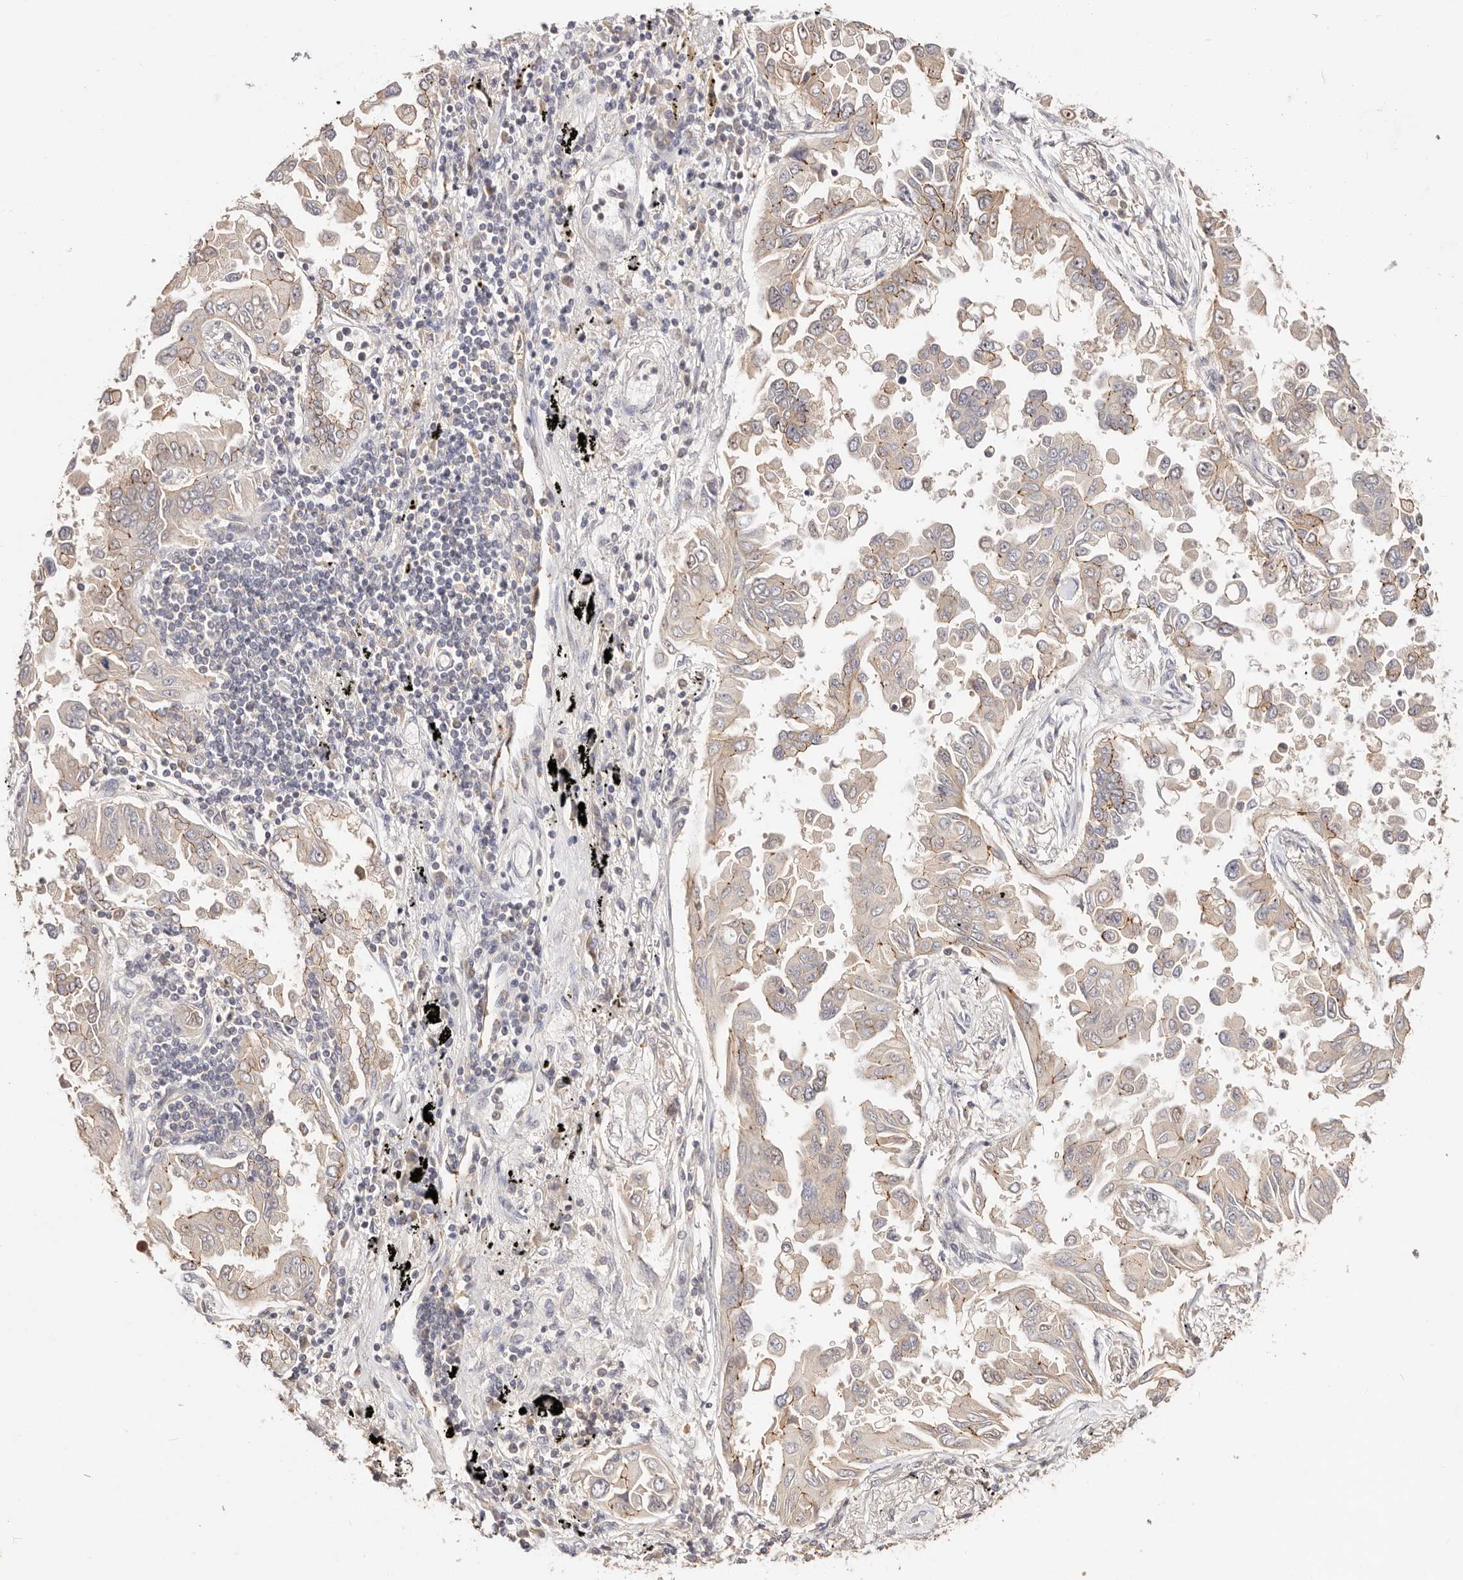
{"staining": {"intensity": "weak", "quantity": "<25%", "location": "cytoplasmic/membranous"}, "tissue": "lung cancer", "cell_type": "Tumor cells", "image_type": "cancer", "snomed": [{"axis": "morphology", "description": "Adenocarcinoma, NOS"}, {"axis": "topography", "description": "Lung"}], "caption": "IHC image of neoplastic tissue: lung cancer (adenocarcinoma) stained with DAB (3,3'-diaminobenzidine) exhibits no significant protein staining in tumor cells.", "gene": "CXADR", "patient": {"sex": "female", "age": 67}}